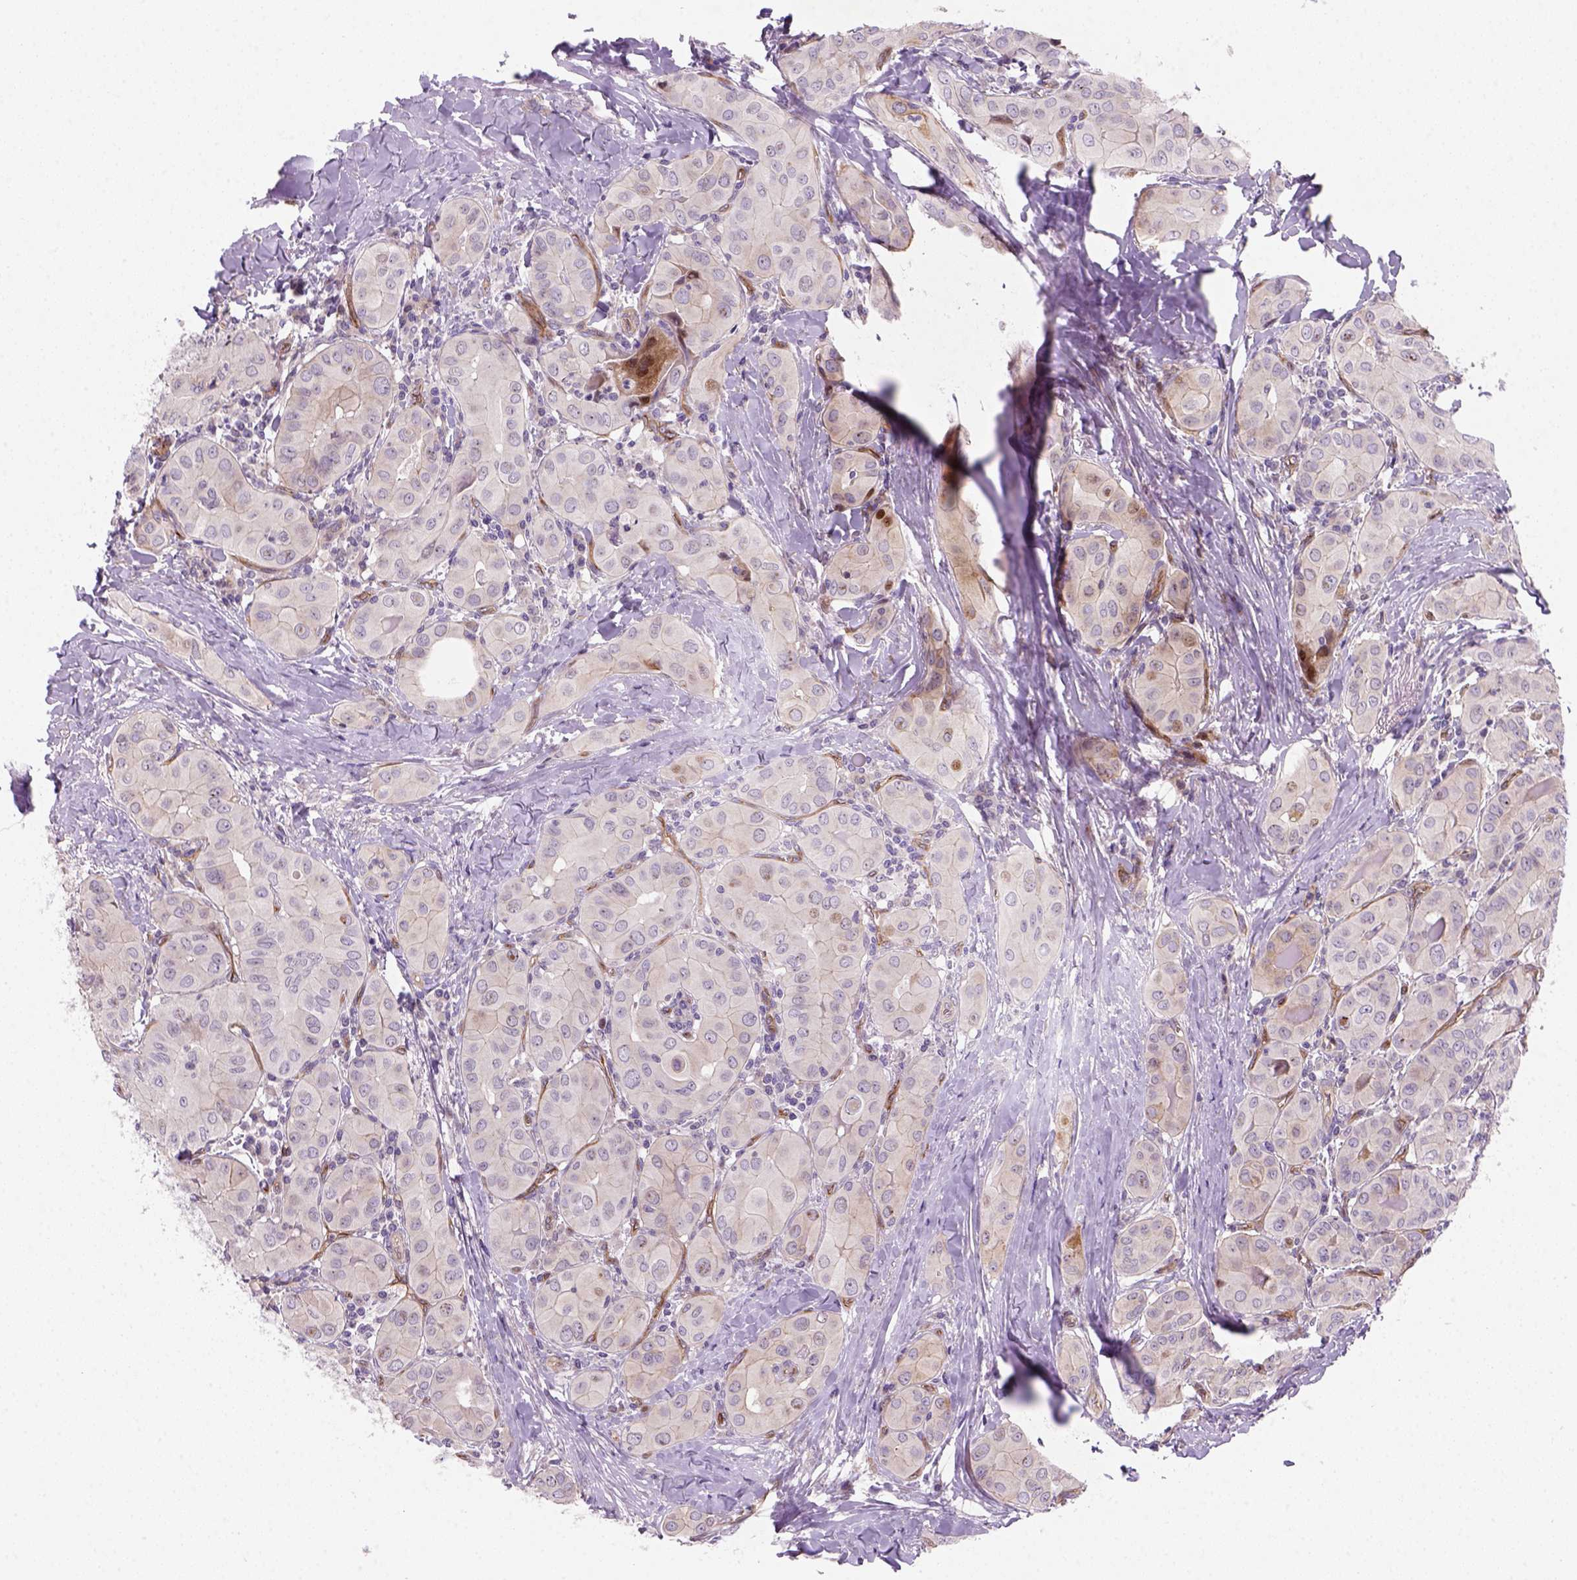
{"staining": {"intensity": "moderate", "quantity": "<25%", "location": "cytoplasmic/membranous"}, "tissue": "thyroid cancer", "cell_type": "Tumor cells", "image_type": "cancer", "snomed": [{"axis": "morphology", "description": "Papillary adenocarcinoma, NOS"}, {"axis": "topography", "description": "Thyroid gland"}], "caption": "Tumor cells exhibit low levels of moderate cytoplasmic/membranous staining in about <25% of cells in human thyroid papillary adenocarcinoma.", "gene": "VSTM5", "patient": {"sex": "female", "age": 37}}